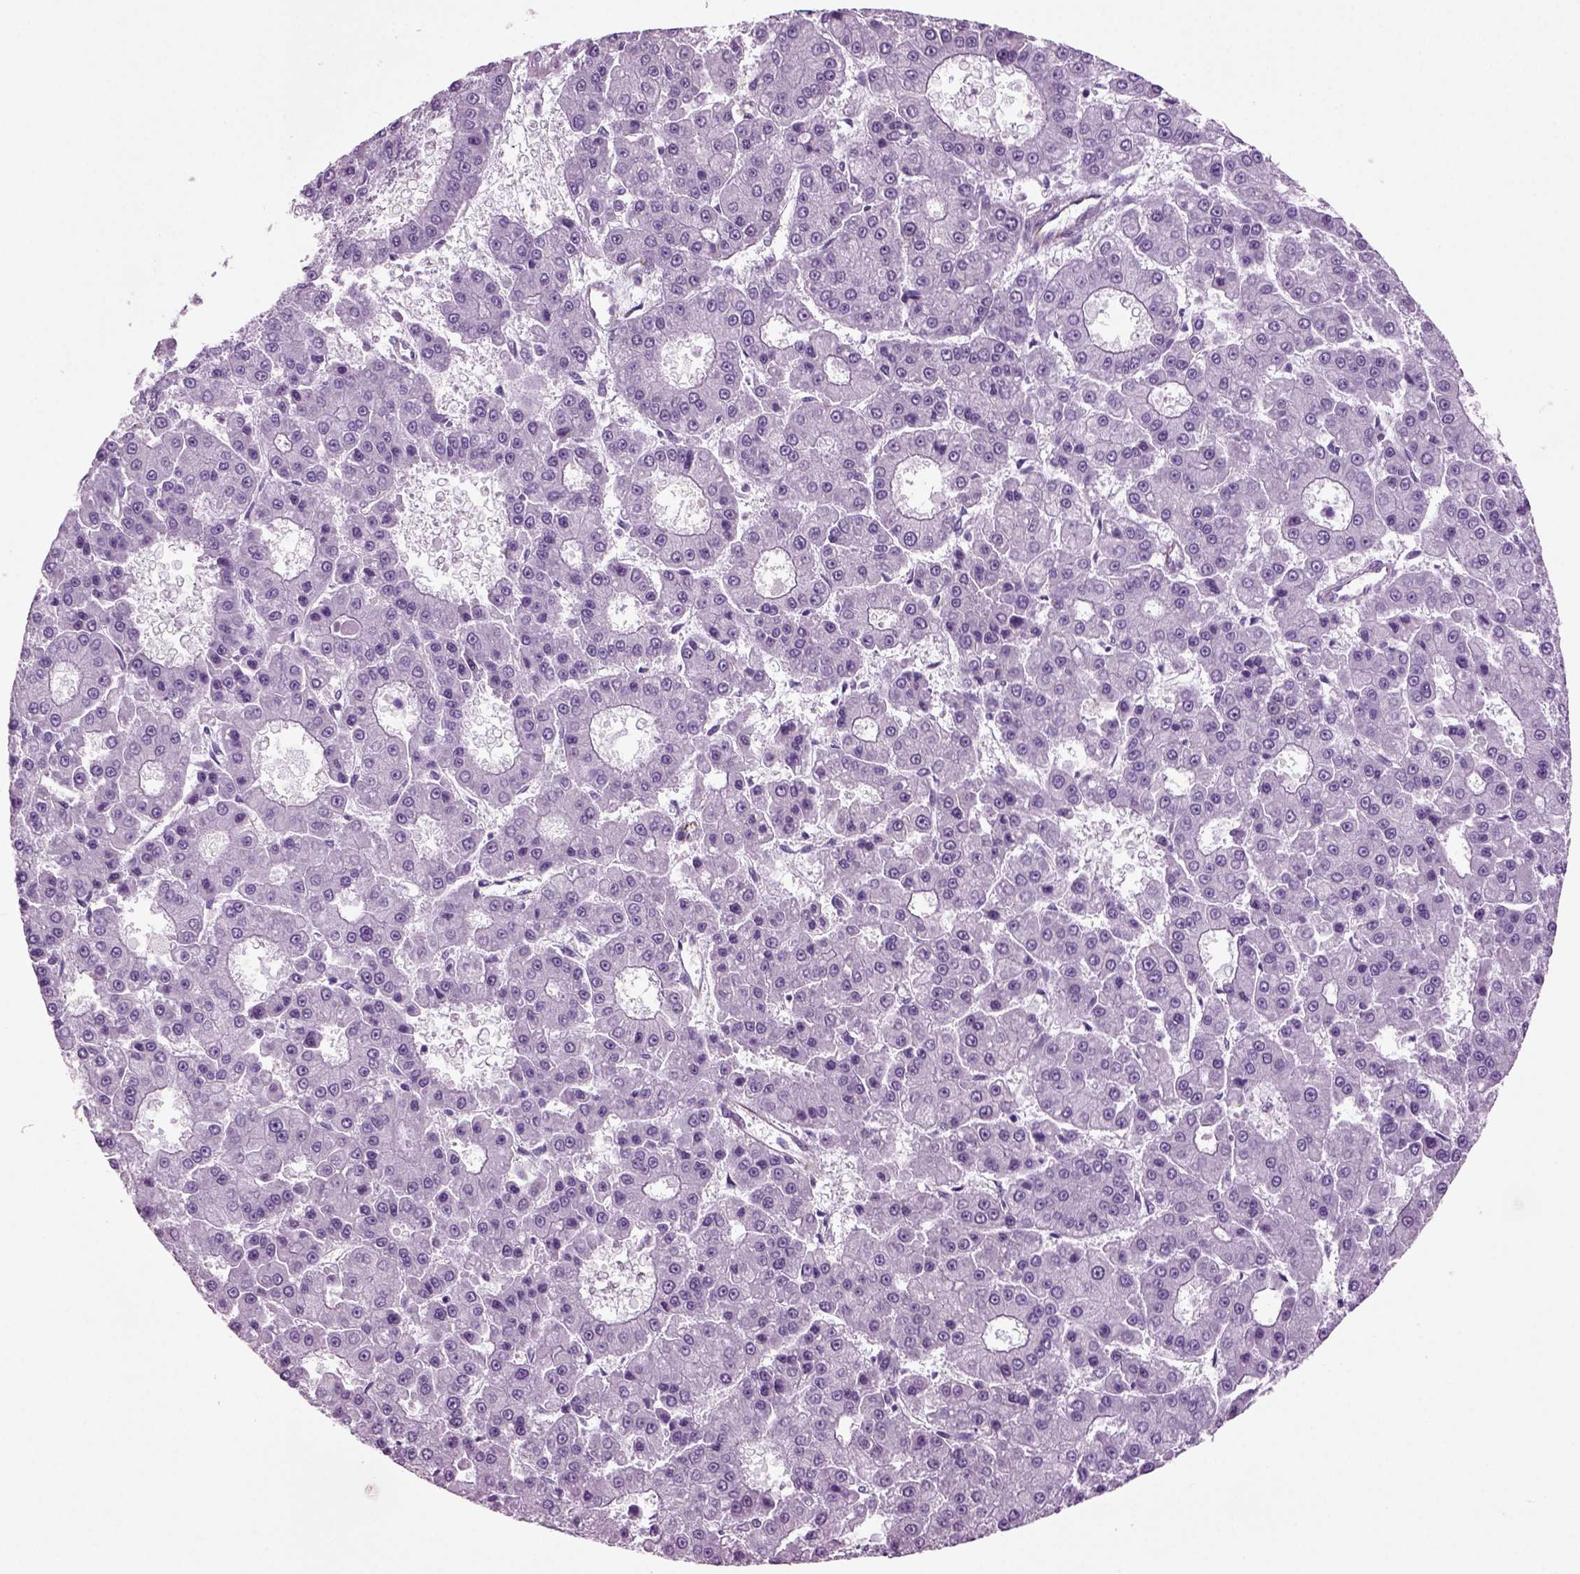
{"staining": {"intensity": "negative", "quantity": "none", "location": "none"}, "tissue": "liver cancer", "cell_type": "Tumor cells", "image_type": "cancer", "snomed": [{"axis": "morphology", "description": "Carcinoma, Hepatocellular, NOS"}, {"axis": "topography", "description": "Liver"}], "caption": "An image of hepatocellular carcinoma (liver) stained for a protein displays no brown staining in tumor cells.", "gene": "ACER3", "patient": {"sex": "male", "age": 70}}